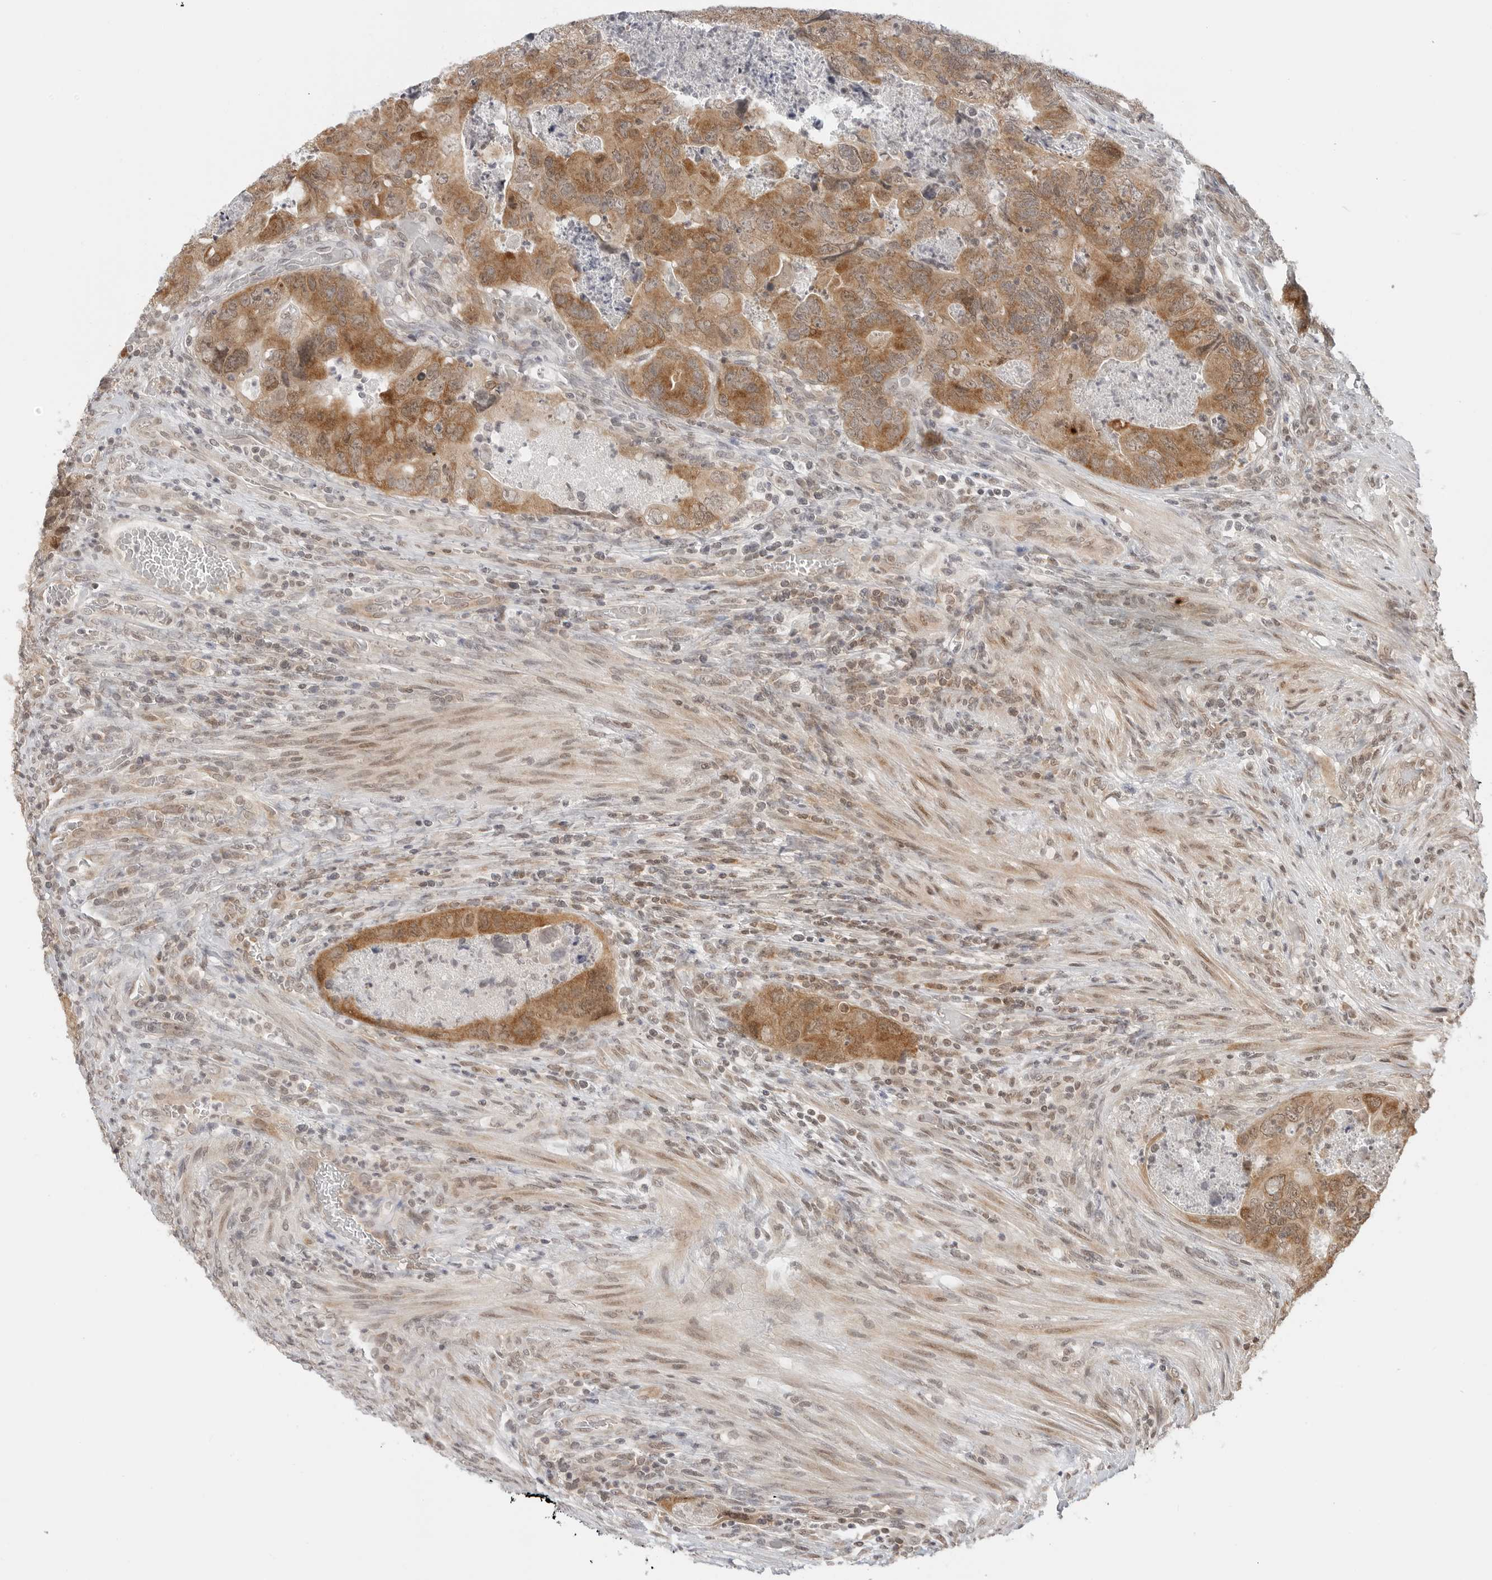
{"staining": {"intensity": "moderate", "quantity": ">75%", "location": "cytoplasmic/membranous"}, "tissue": "colorectal cancer", "cell_type": "Tumor cells", "image_type": "cancer", "snomed": [{"axis": "morphology", "description": "Adenocarcinoma, NOS"}, {"axis": "topography", "description": "Rectum"}], "caption": "Protein positivity by immunohistochemistry demonstrates moderate cytoplasmic/membranous positivity in approximately >75% of tumor cells in colorectal cancer.", "gene": "METAP1", "patient": {"sex": "male", "age": 63}}